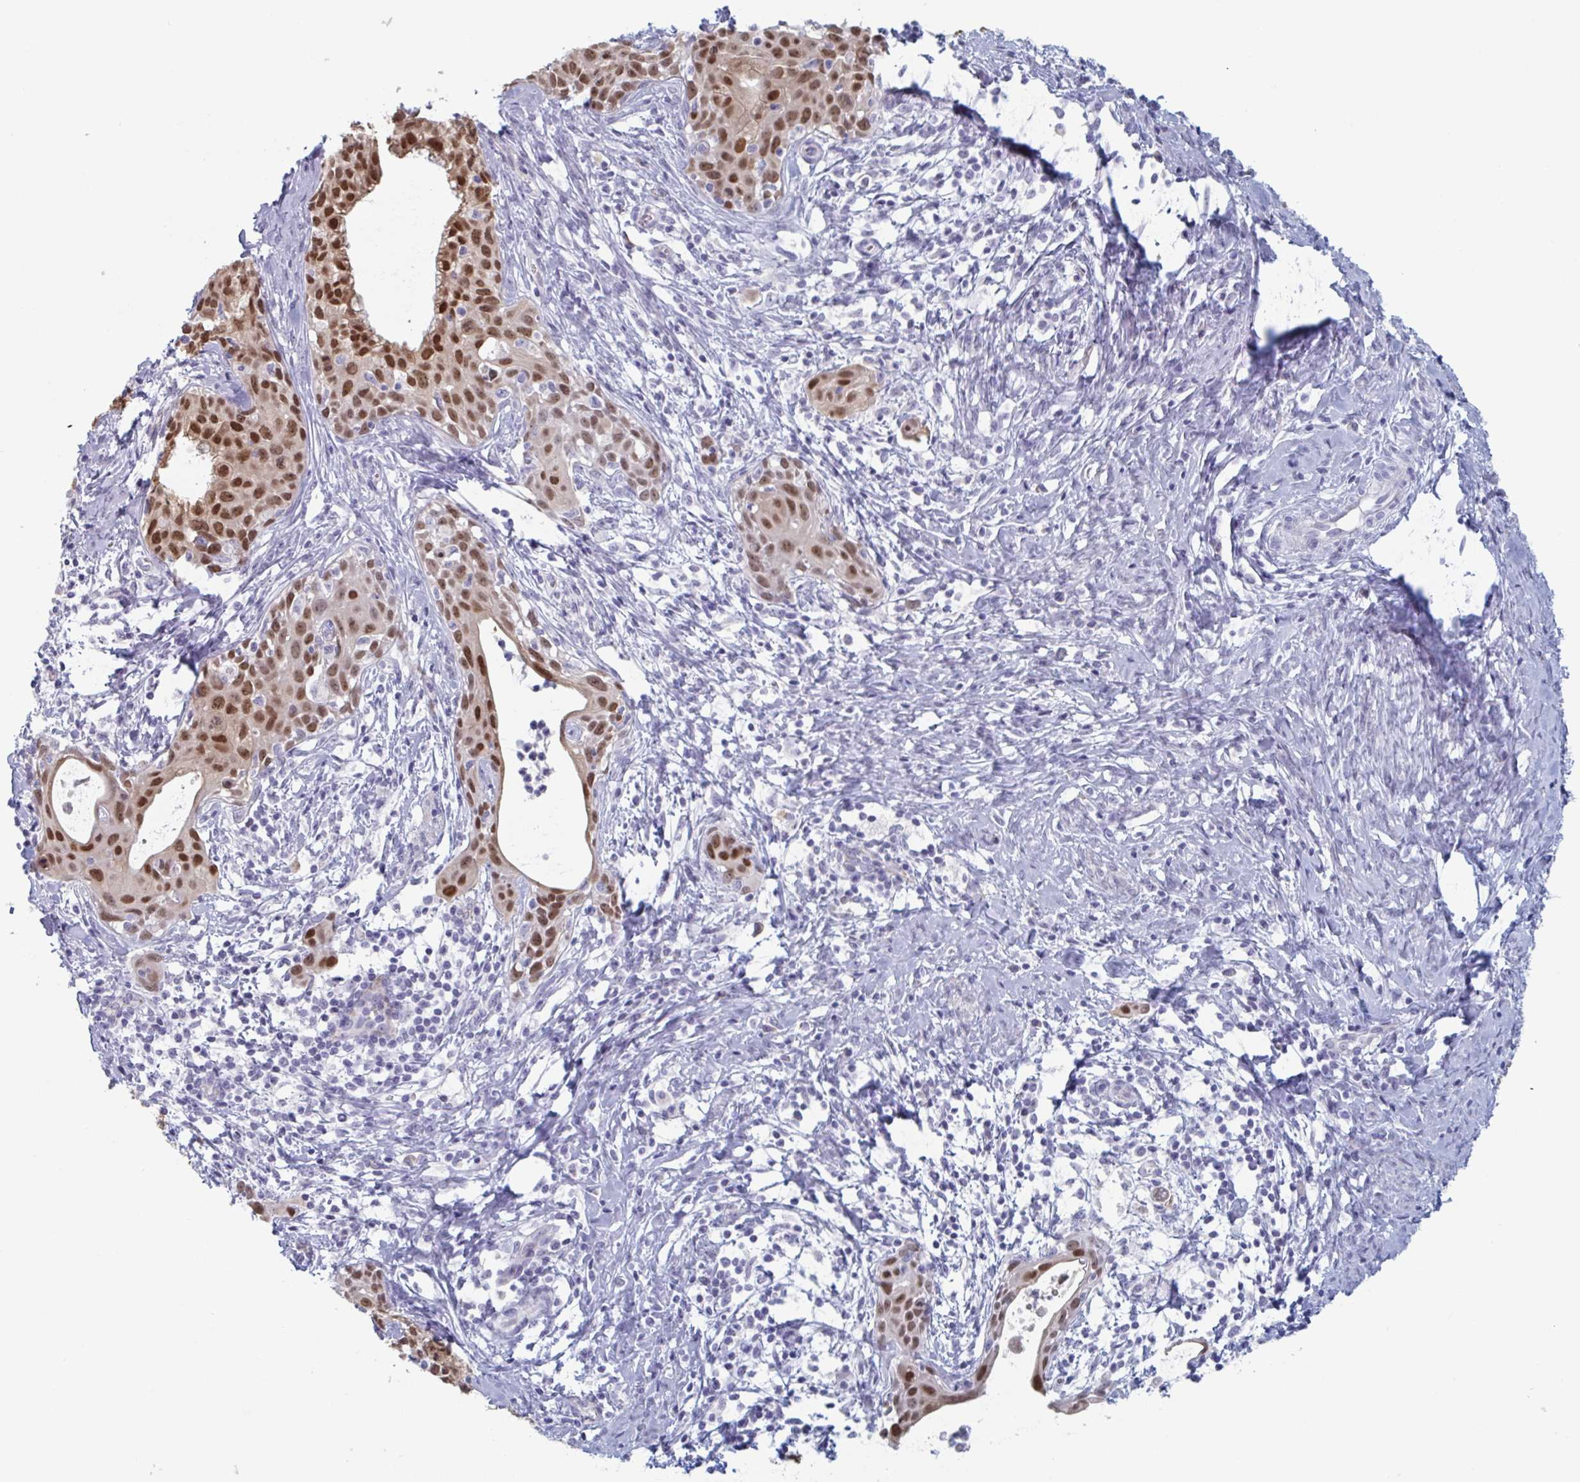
{"staining": {"intensity": "strong", "quantity": ">75%", "location": "nuclear"}, "tissue": "cervical cancer", "cell_type": "Tumor cells", "image_type": "cancer", "snomed": [{"axis": "morphology", "description": "Squamous cell carcinoma, NOS"}, {"axis": "topography", "description": "Cervix"}], "caption": "IHC (DAB (3,3'-diaminobenzidine)) staining of human cervical cancer demonstrates strong nuclear protein expression in approximately >75% of tumor cells.", "gene": "FOXA1", "patient": {"sex": "female", "age": 52}}